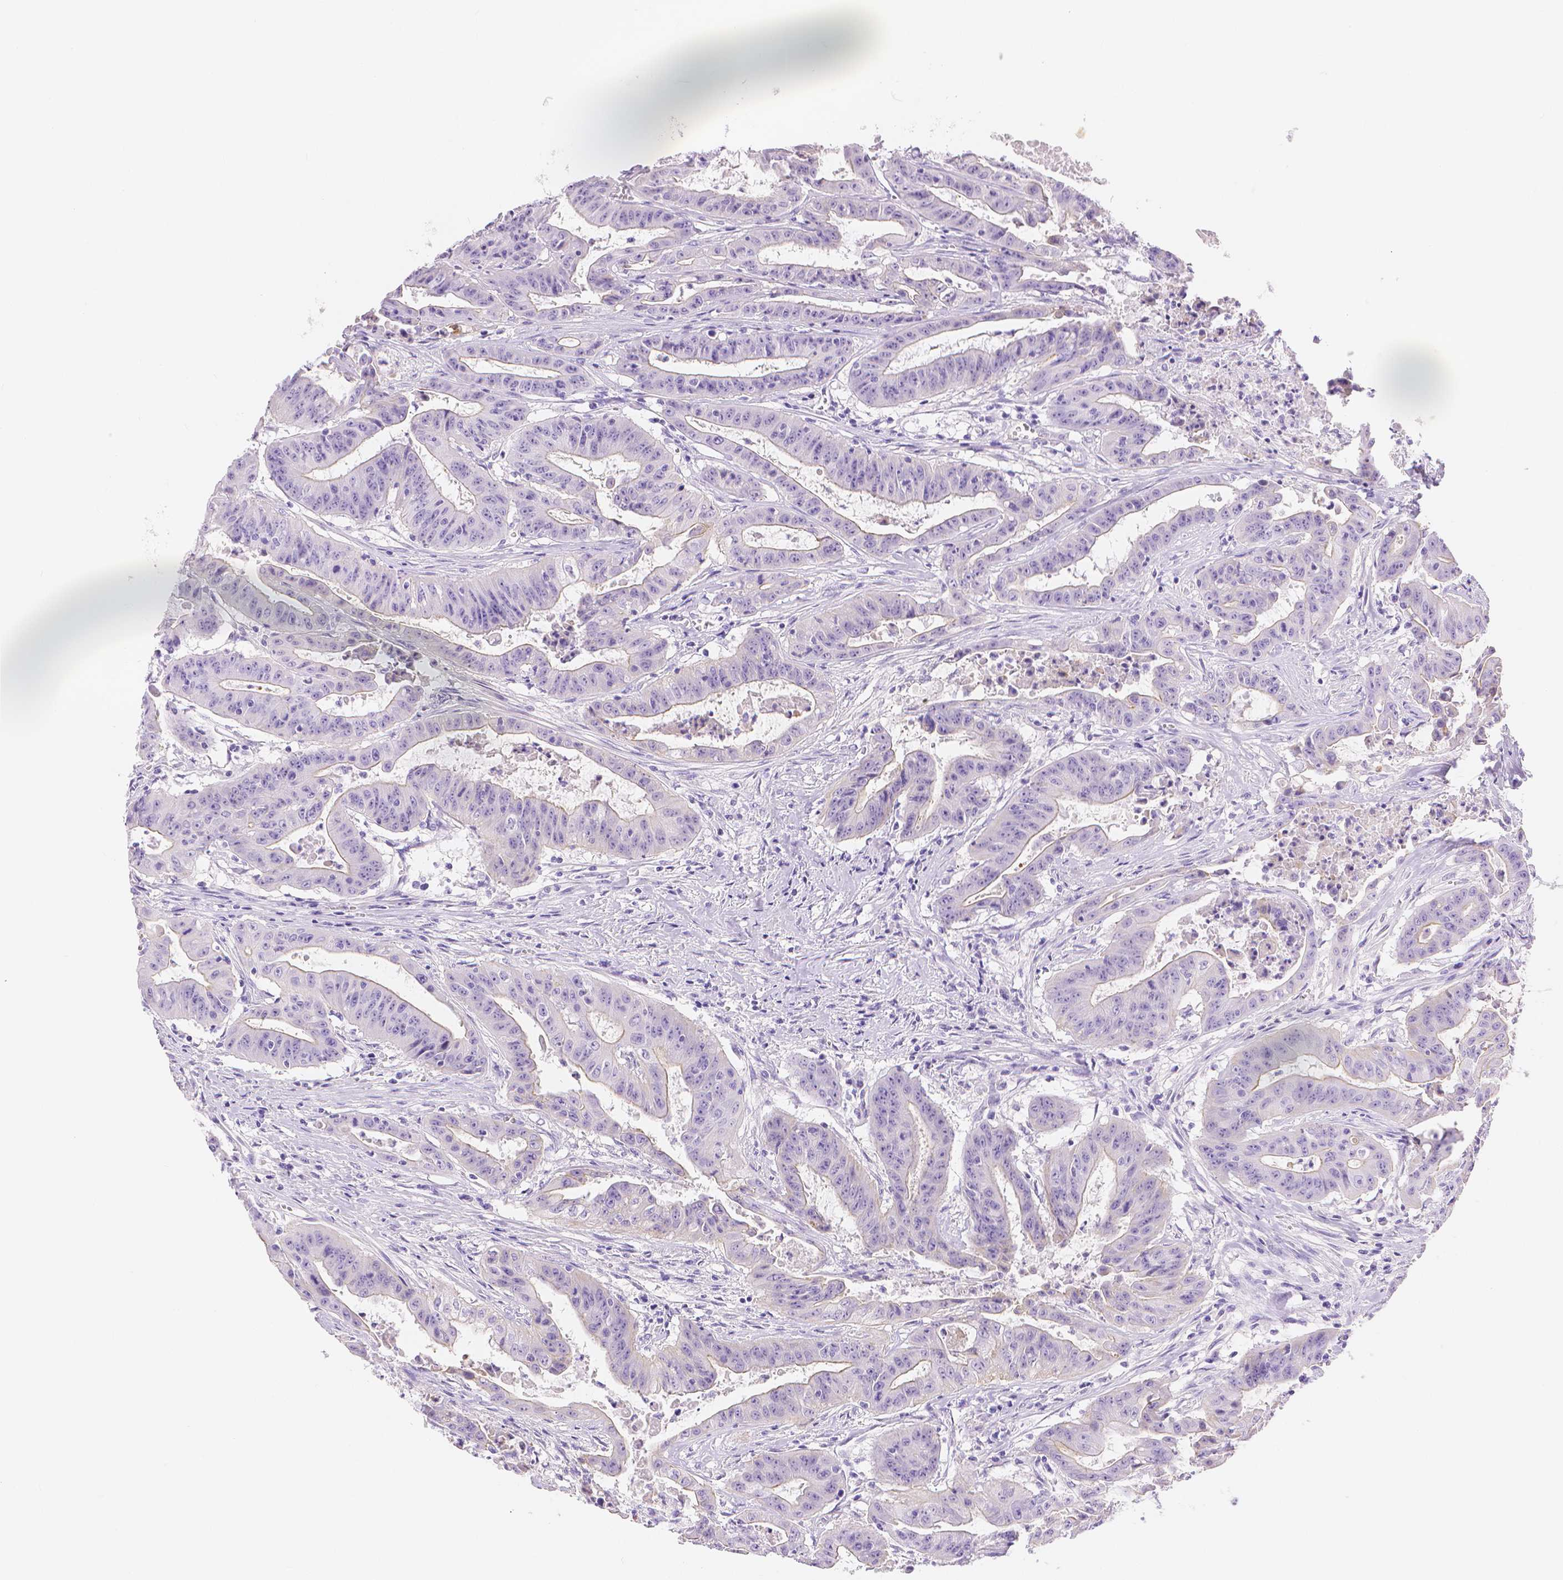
{"staining": {"intensity": "weak", "quantity": "<25%", "location": "cytoplasmic/membranous"}, "tissue": "colorectal cancer", "cell_type": "Tumor cells", "image_type": "cancer", "snomed": [{"axis": "morphology", "description": "Adenocarcinoma, NOS"}, {"axis": "topography", "description": "Colon"}], "caption": "Immunohistochemical staining of human colorectal adenocarcinoma exhibits no significant positivity in tumor cells. The staining was performed using DAB to visualize the protein expression in brown, while the nuclei were stained in blue with hematoxylin (Magnification: 20x).", "gene": "SLC27A5", "patient": {"sex": "male", "age": 33}}